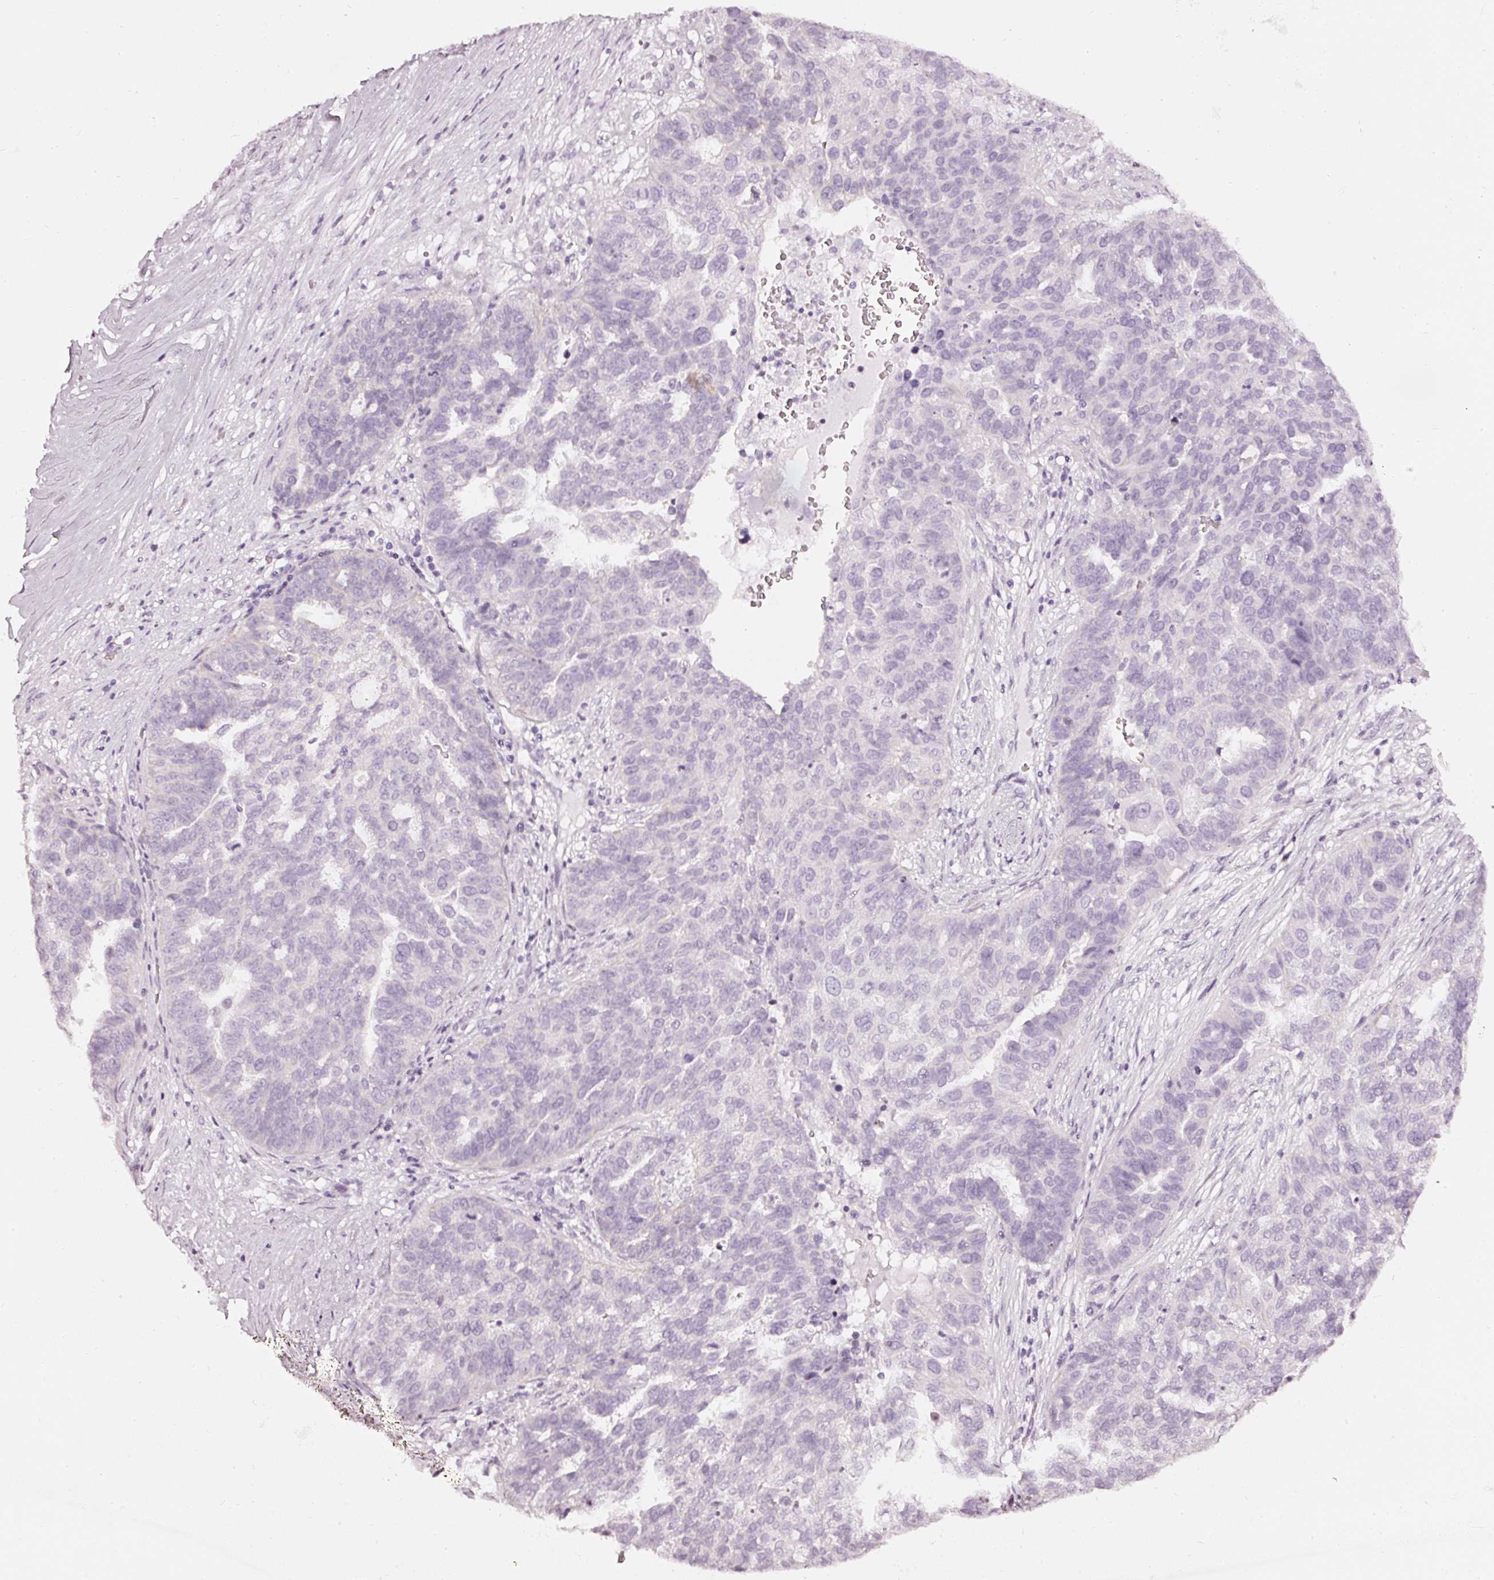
{"staining": {"intensity": "negative", "quantity": "none", "location": "none"}, "tissue": "ovarian cancer", "cell_type": "Tumor cells", "image_type": "cancer", "snomed": [{"axis": "morphology", "description": "Cystadenocarcinoma, serous, NOS"}, {"axis": "topography", "description": "Ovary"}], "caption": "IHC of human ovarian cancer (serous cystadenocarcinoma) displays no positivity in tumor cells.", "gene": "CNP", "patient": {"sex": "female", "age": 59}}